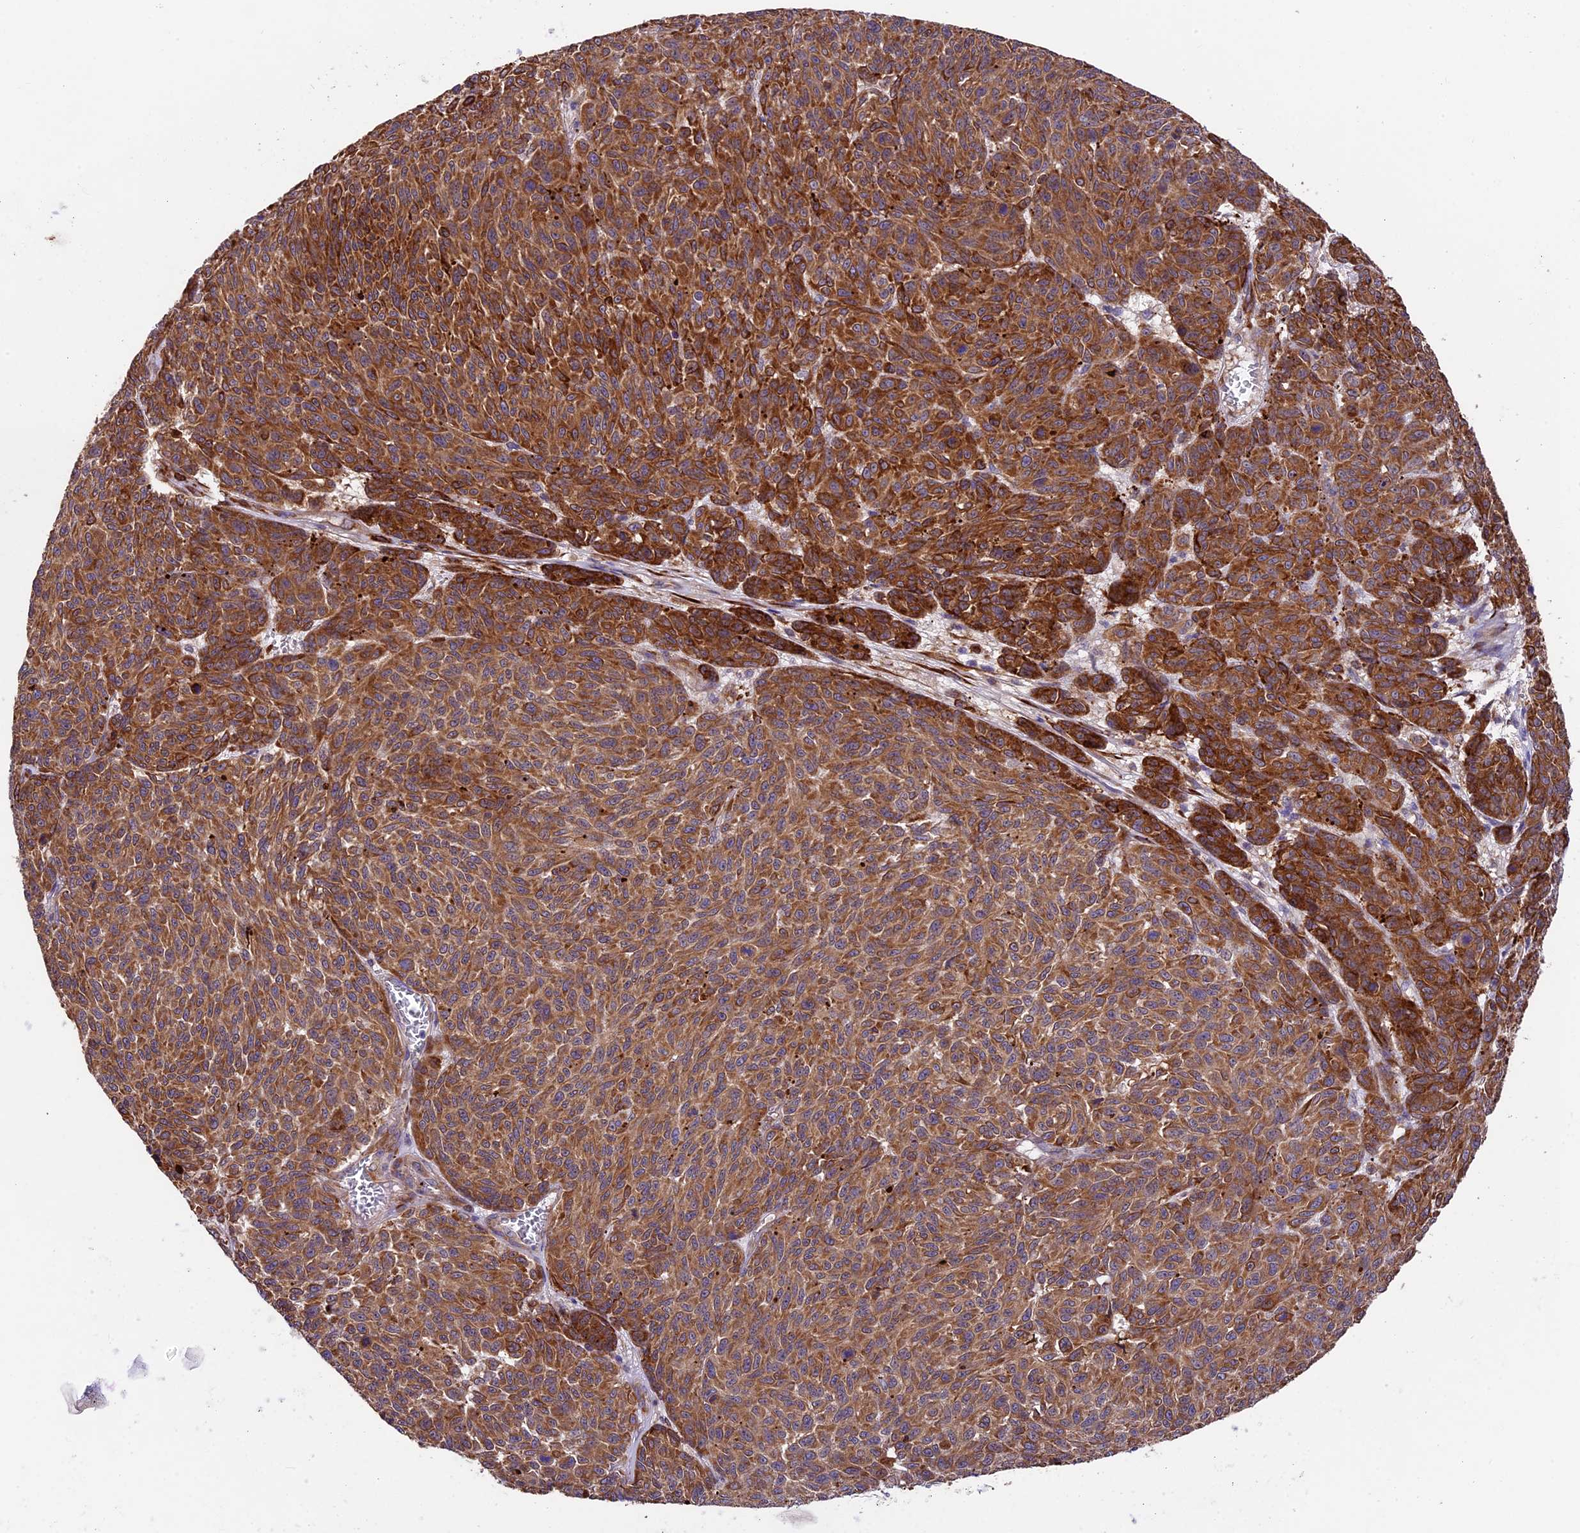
{"staining": {"intensity": "moderate", "quantity": "25%-75%", "location": "cytoplasmic/membranous"}, "tissue": "melanoma", "cell_type": "Tumor cells", "image_type": "cancer", "snomed": [{"axis": "morphology", "description": "Malignant melanoma, NOS"}, {"axis": "topography", "description": "Skin"}], "caption": "A brown stain labels moderate cytoplasmic/membranous expression of a protein in human malignant melanoma tumor cells. (Brightfield microscopy of DAB IHC at high magnification).", "gene": "LSM7", "patient": {"sex": "male", "age": 49}}